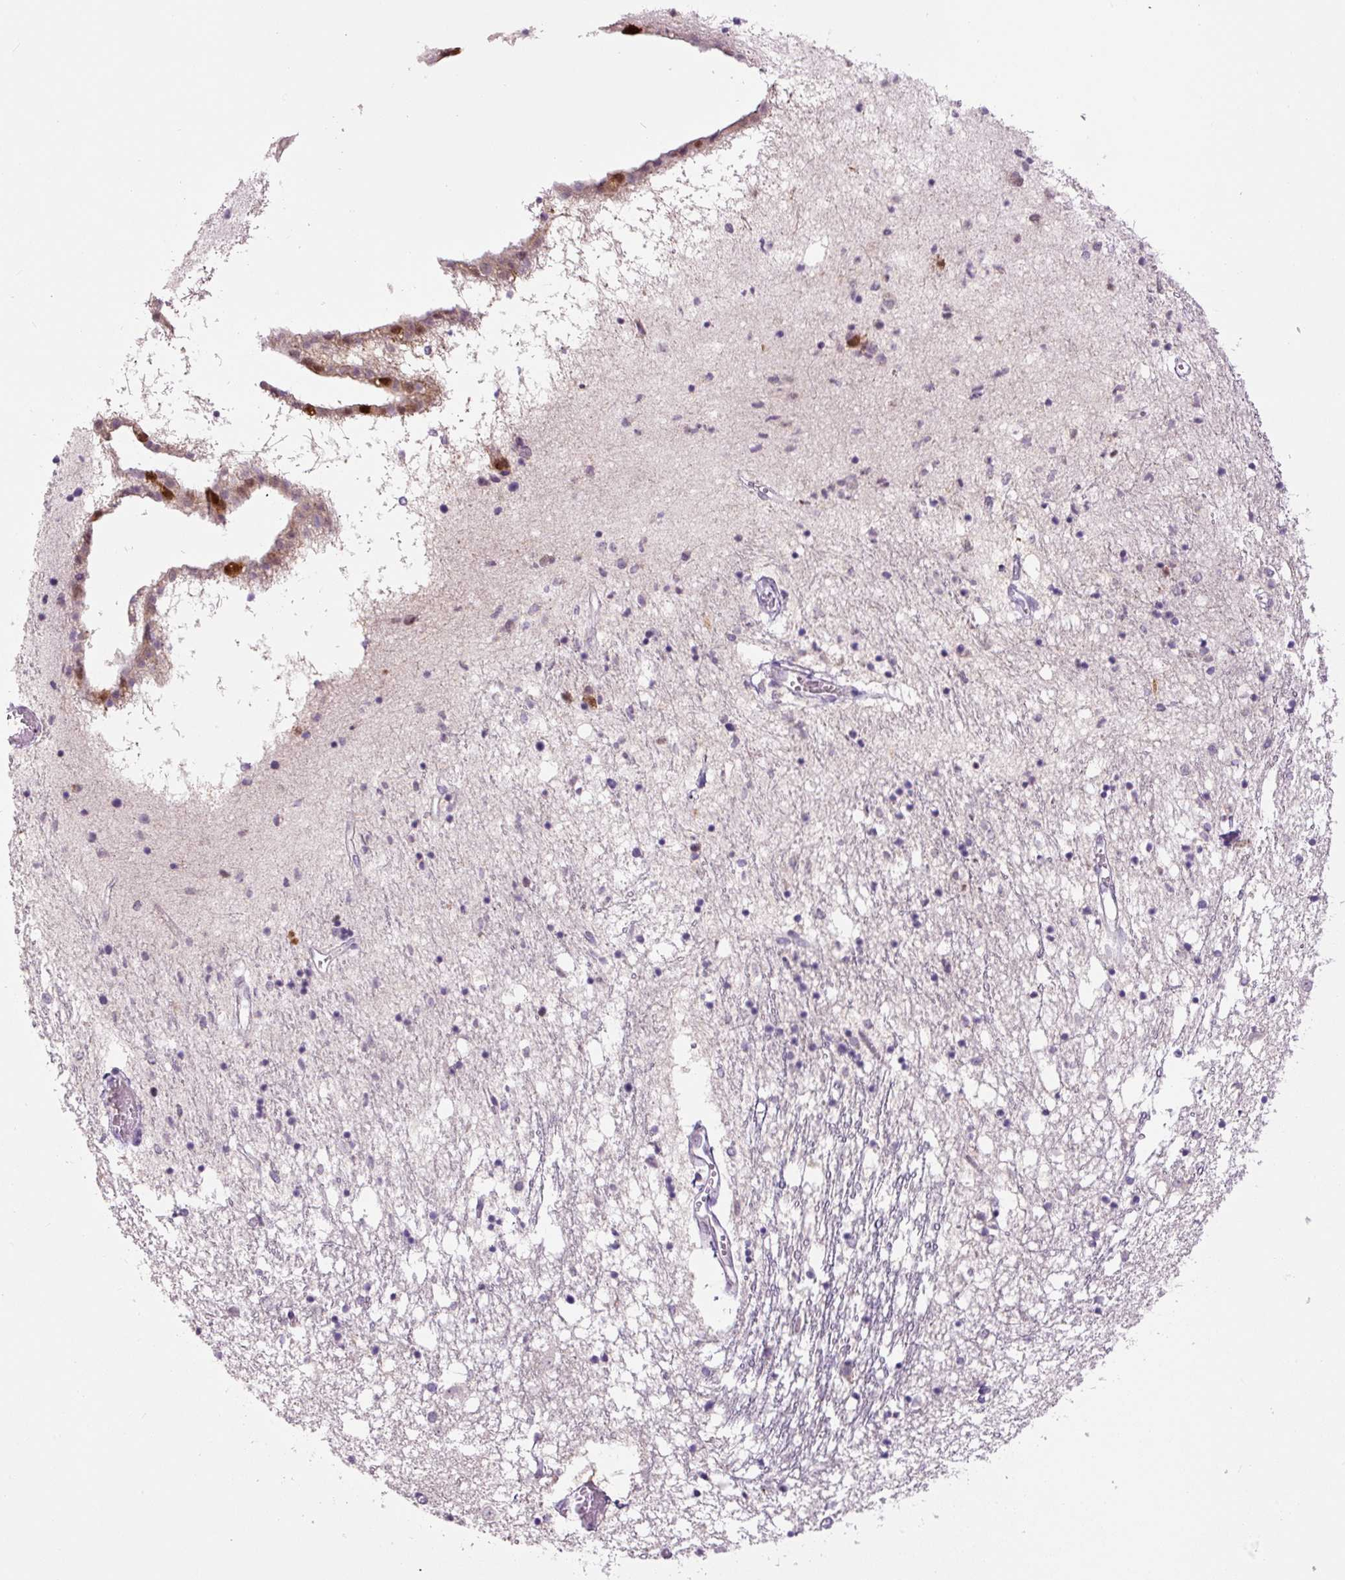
{"staining": {"intensity": "moderate", "quantity": "<25%", "location": "cytoplasmic/membranous"}, "tissue": "caudate", "cell_type": "Glial cells", "image_type": "normal", "snomed": [{"axis": "morphology", "description": "Normal tissue, NOS"}, {"axis": "topography", "description": "Lateral ventricle wall"}], "caption": "Unremarkable caudate reveals moderate cytoplasmic/membranous positivity in approximately <25% of glial cells.", "gene": "FABP7", "patient": {"sex": "male", "age": 70}}